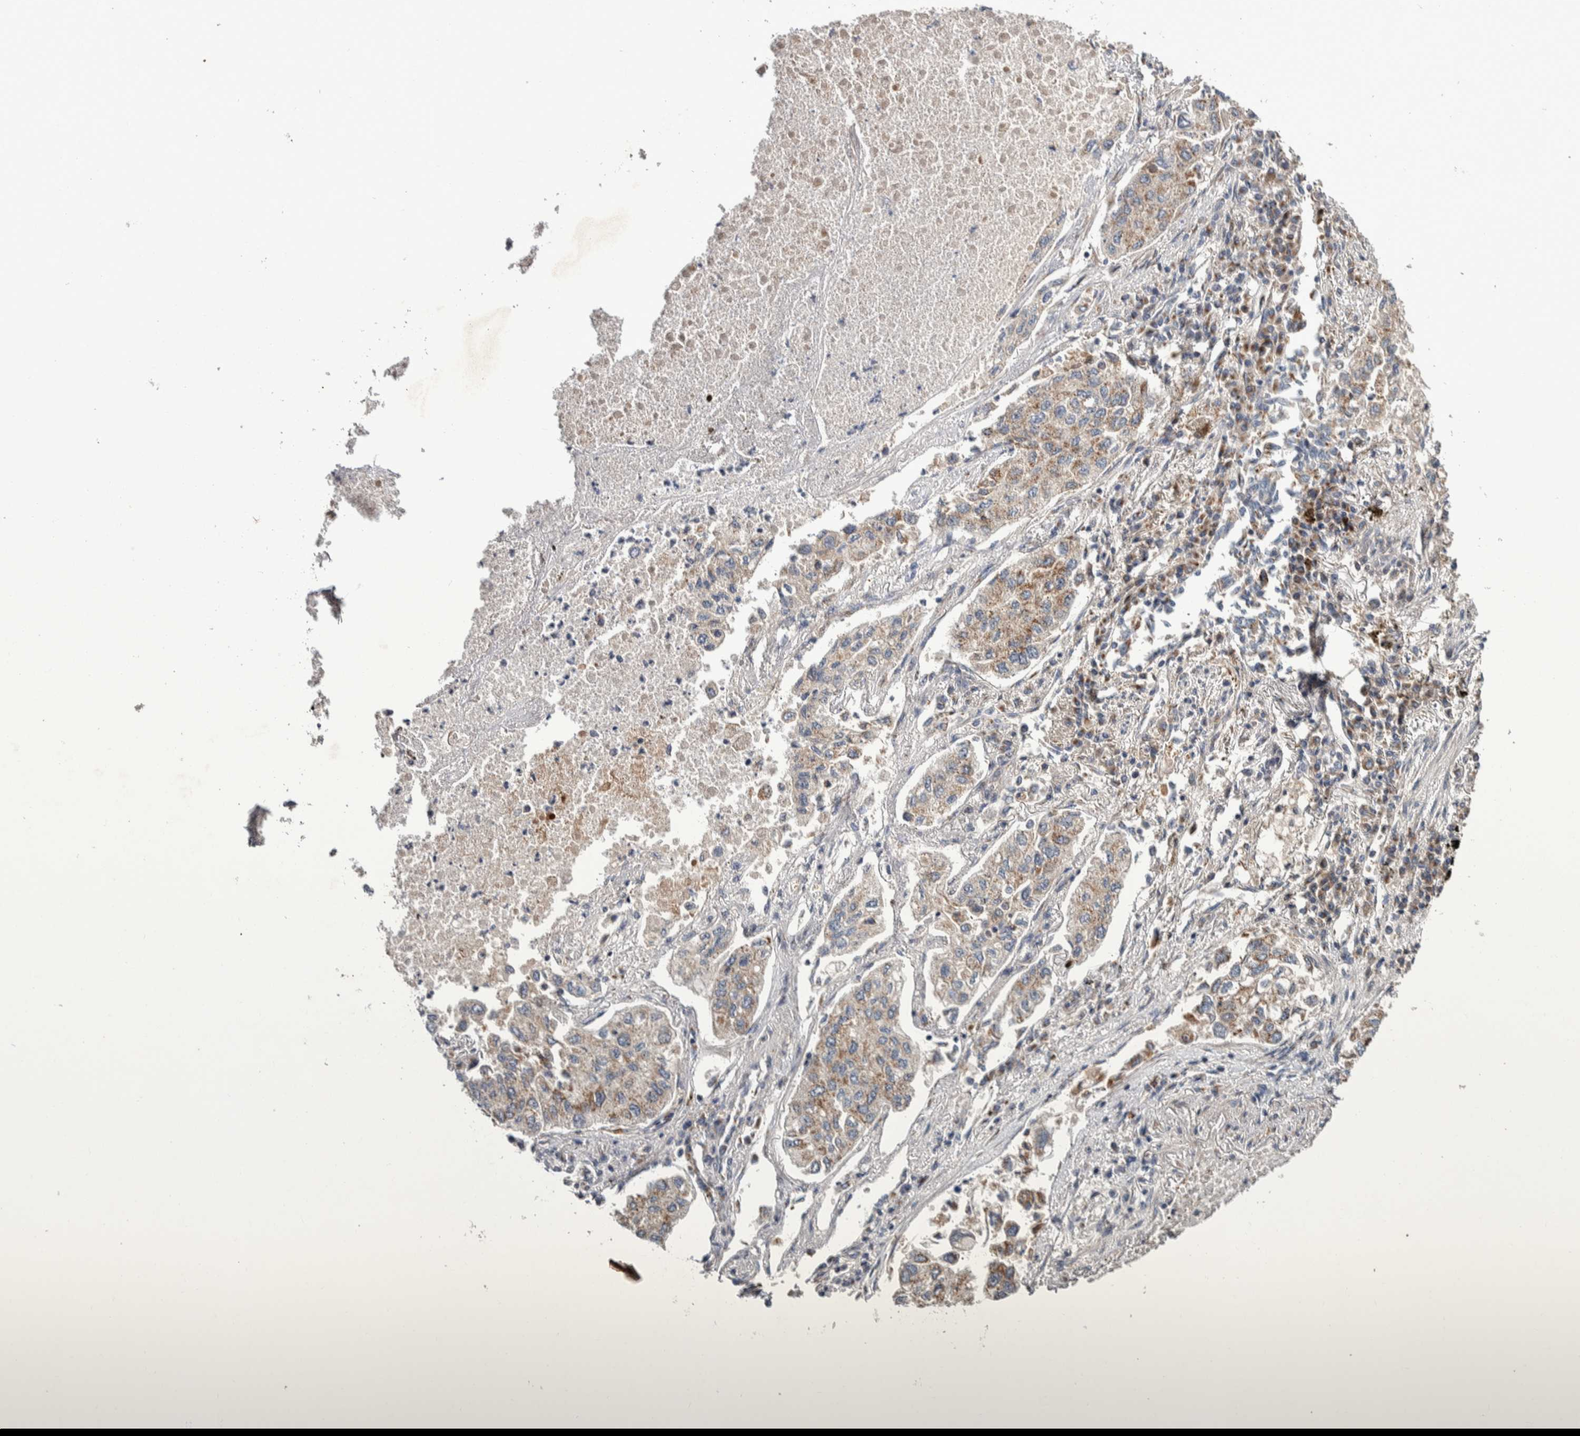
{"staining": {"intensity": "moderate", "quantity": ">75%", "location": "cytoplasmic/membranous"}, "tissue": "lung cancer", "cell_type": "Tumor cells", "image_type": "cancer", "snomed": [{"axis": "morphology", "description": "Inflammation, NOS"}, {"axis": "morphology", "description": "Adenocarcinoma, NOS"}, {"axis": "topography", "description": "Lung"}], "caption": "Immunohistochemistry (IHC) (DAB) staining of human lung cancer demonstrates moderate cytoplasmic/membranous protein staining in approximately >75% of tumor cells. The protein of interest is stained brown, and the nuclei are stained in blue (DAB IHC with brightfield microscopy, high magnification).", "gene": "CANT1", "patient": {"sex": "male", "age": 63}}